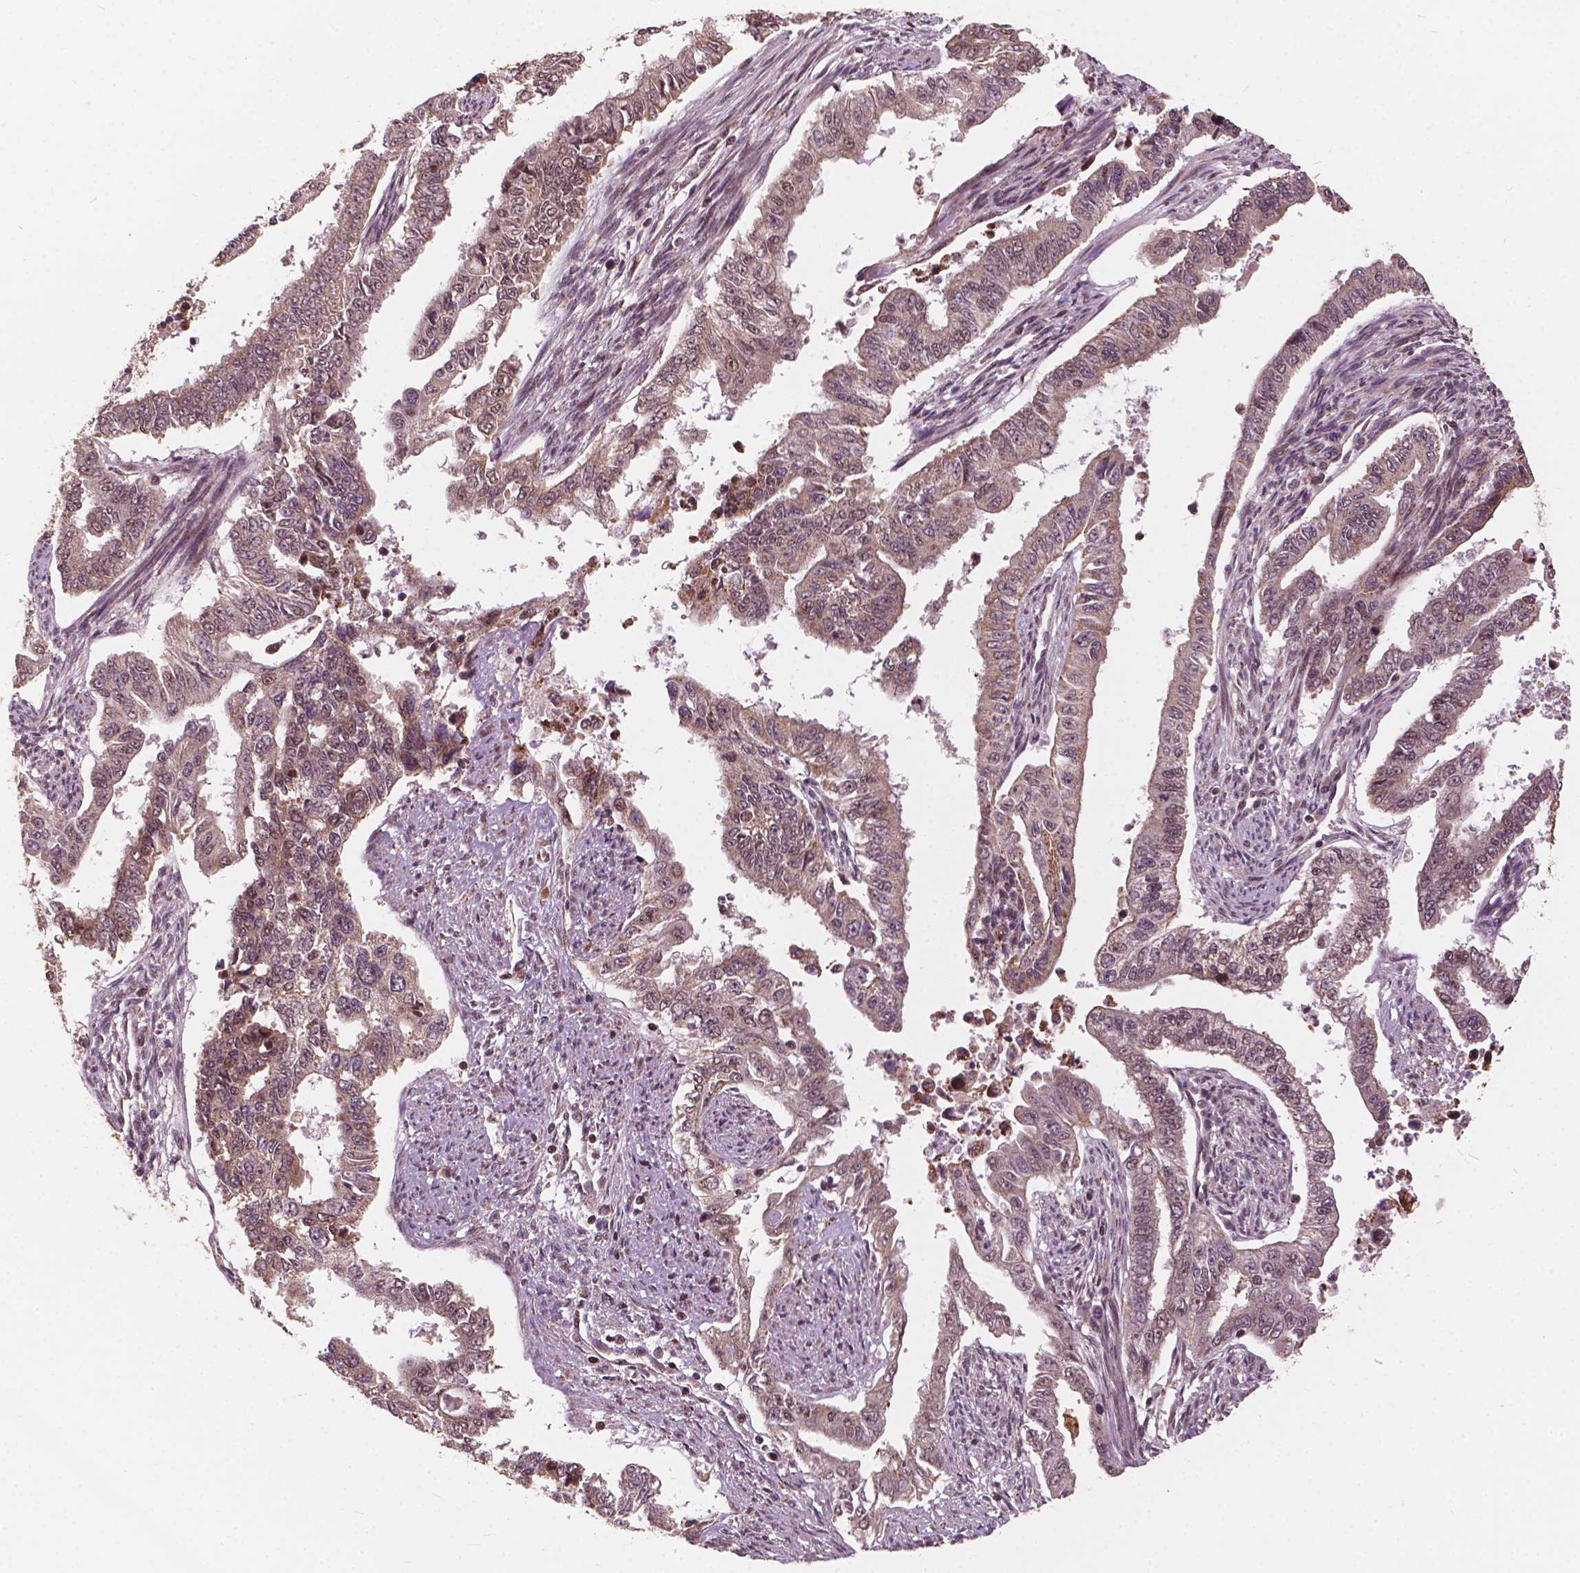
{"staining": {"intensity": "weak", "quantity": ">75%", "location": "cytoplasmic/membranous,nuclear"}, "tissue": "endometrial cancer", "cell_type": "Tumor cells", "image_type": "cancer", "snomed": [{"axis": "morphology", "description": "Adenocarcinoma, NOS"}, {"axis": "topography", "description": "Uterus"}], "caption": "Protein staining of endometrial cancer tissue displays weak cytoplasmic/membranous and nuclear expression in approximately >75% of tumor cells.", "gene": "GPS2", "patient": {"sex": "female", "age": 59}}